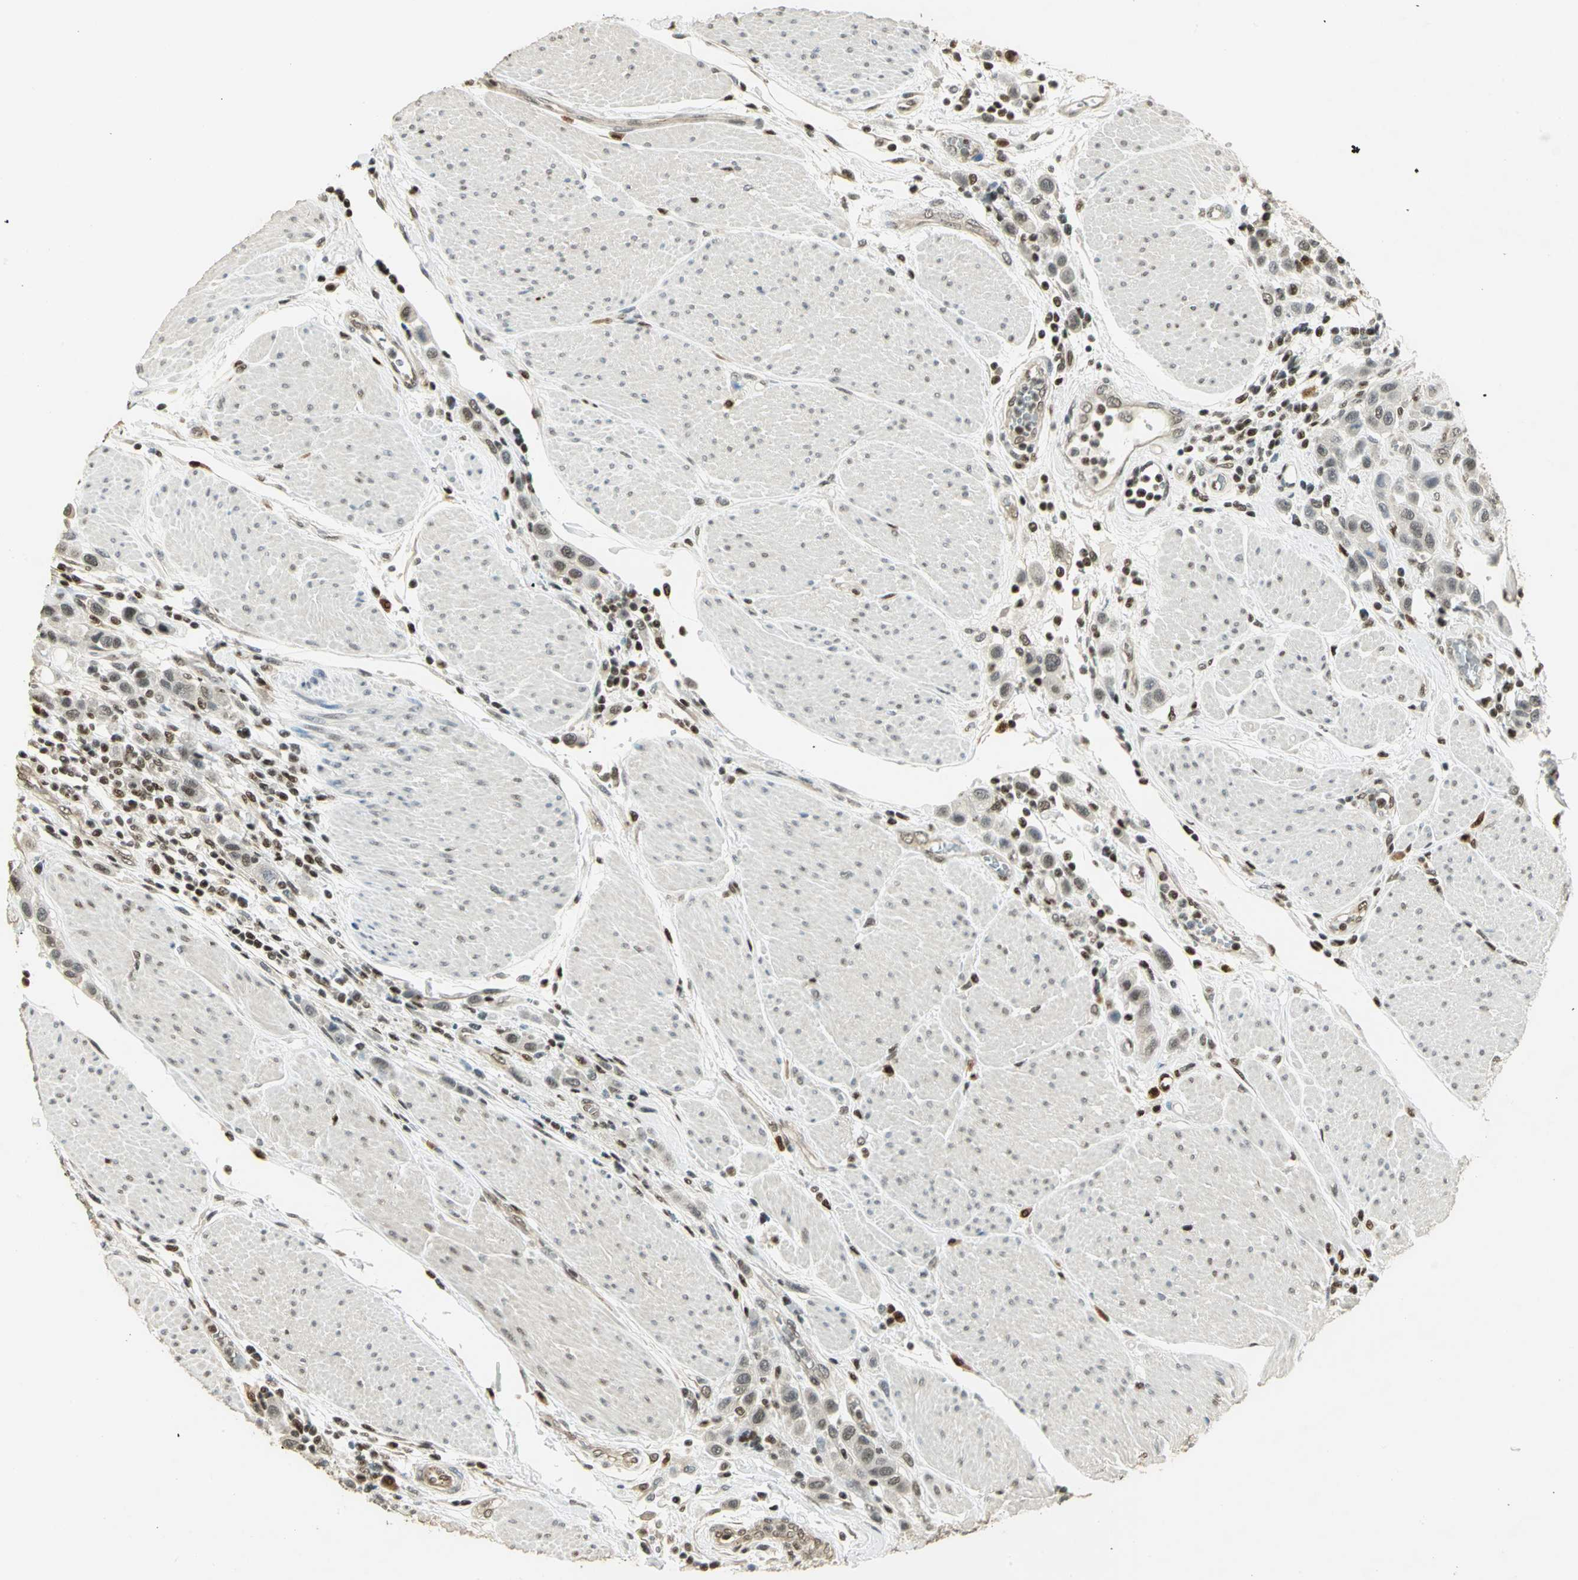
{"staining": {"intensity": "weak", "quantity": "25%-75%", "location": "nuclear"}, "tissue": "urothelial cancer", "cell_type": "Tumor cells", "image_type": "cancer", "snomed": [{"axis": "morphology", "description": "Urothelial carcinoma, High grade"}, {"axis": "topography", "description": "Urinary bladder"}], "caption": "Weak nuclear protein positivity is appreciated in approximately 25%-75% of tumor cells in urothelial cancer.", "gene": "ELF1", "patient": {"sex": "male", "age": 50}}